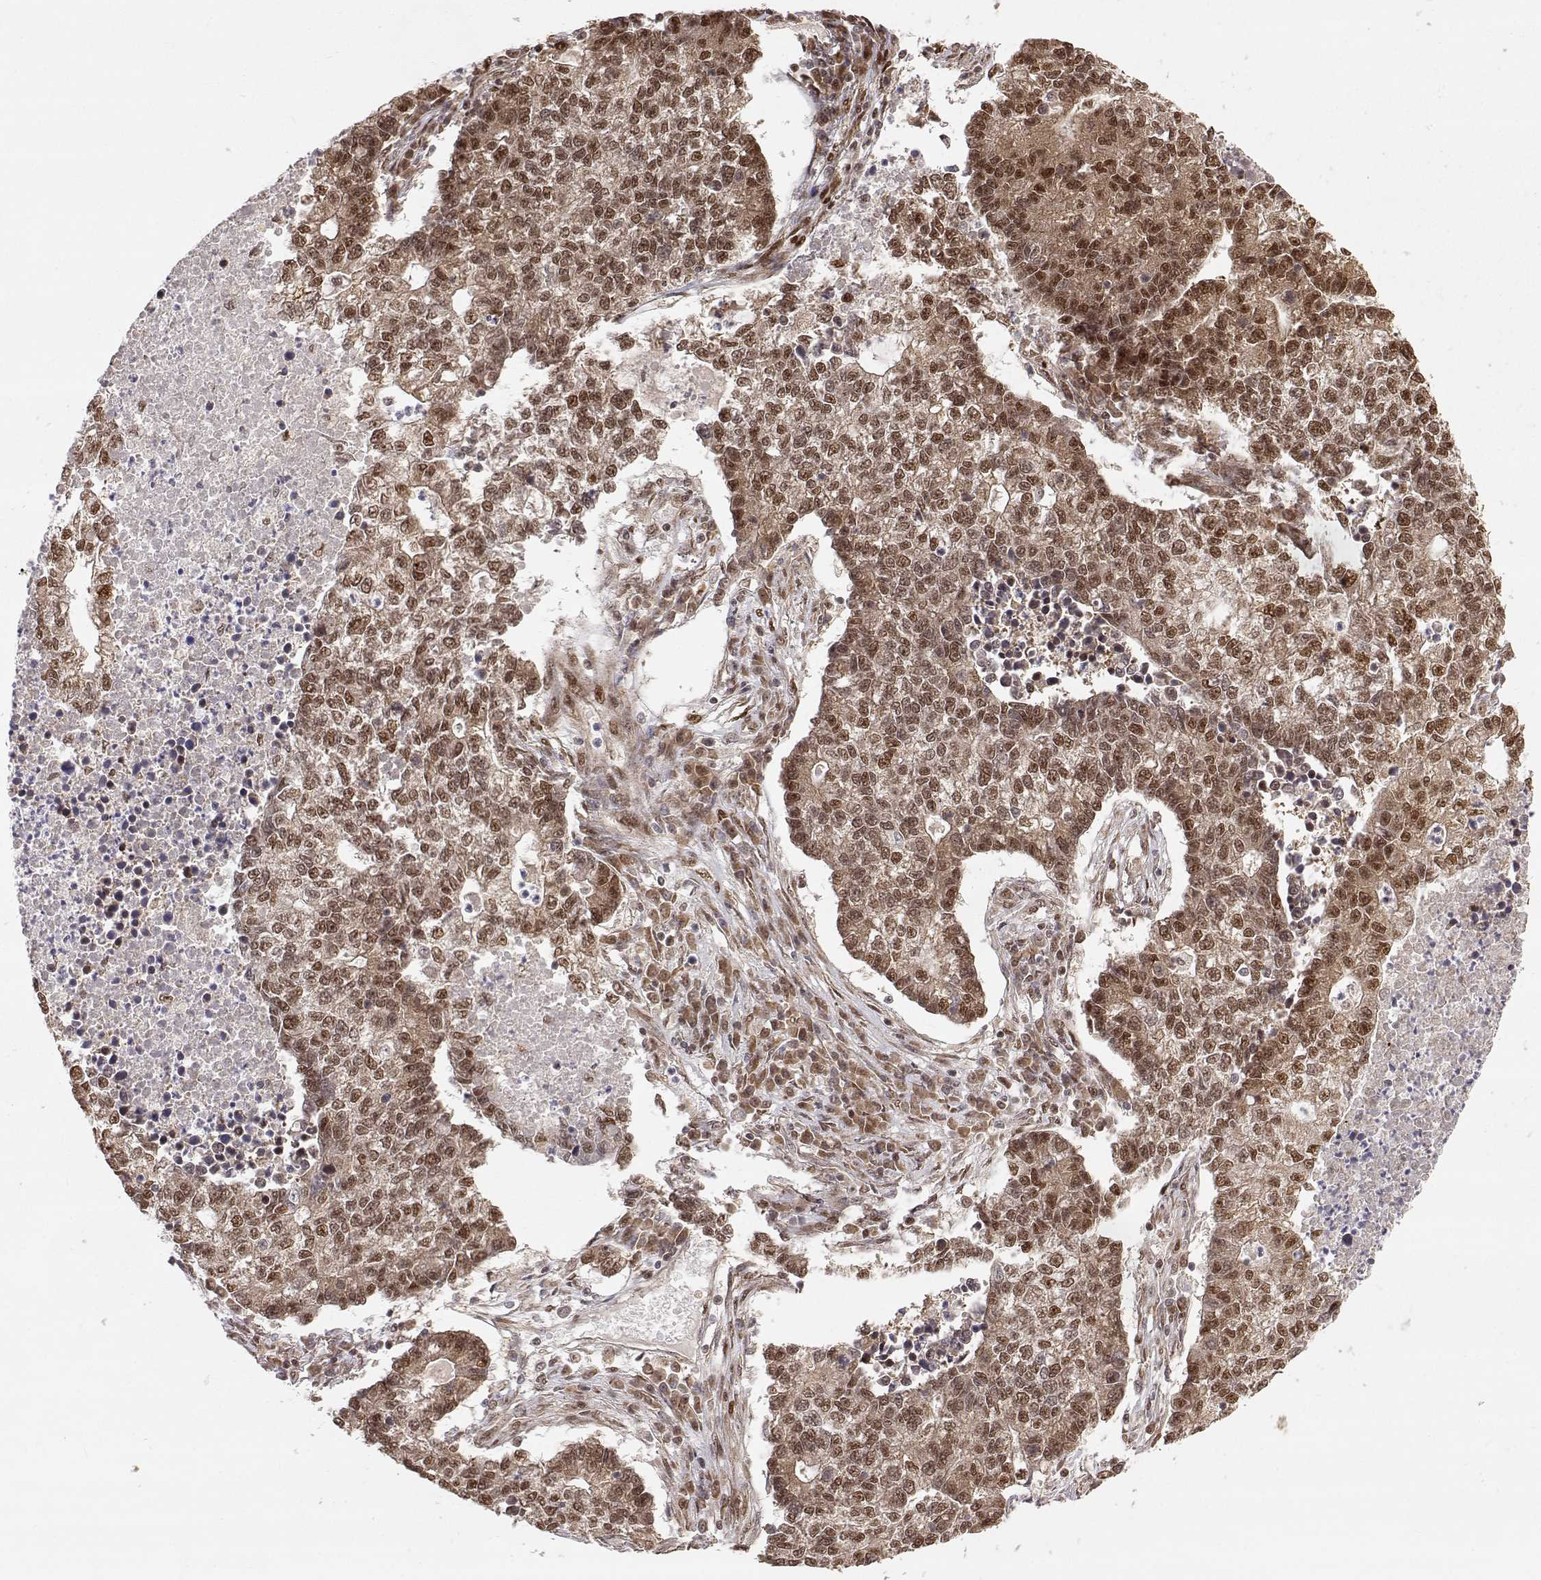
{"staining": {"intensity": "moderate", "quantity": ">75%", "location": "cytoplasmic/membranous,nuclear"}, "tissue": "lung cancer", "cell_type": "Tumor cells", "image_type": "cancer", "snomed": [{"axis": "morphology", "description": "Adenocarcinoma, NOS"}, {"axis": "topography", "description": "Lung"}], "caption": "Moderate cytoplasmic/membranous and nuclear positivity for a protein is present in approximately >75% of tumor cells of lung cancer (adenocarcinoma) using immunohistochemistry (IHC).", "gene": "BRCA1", "patient": {"sex": "male", "age": 57}}